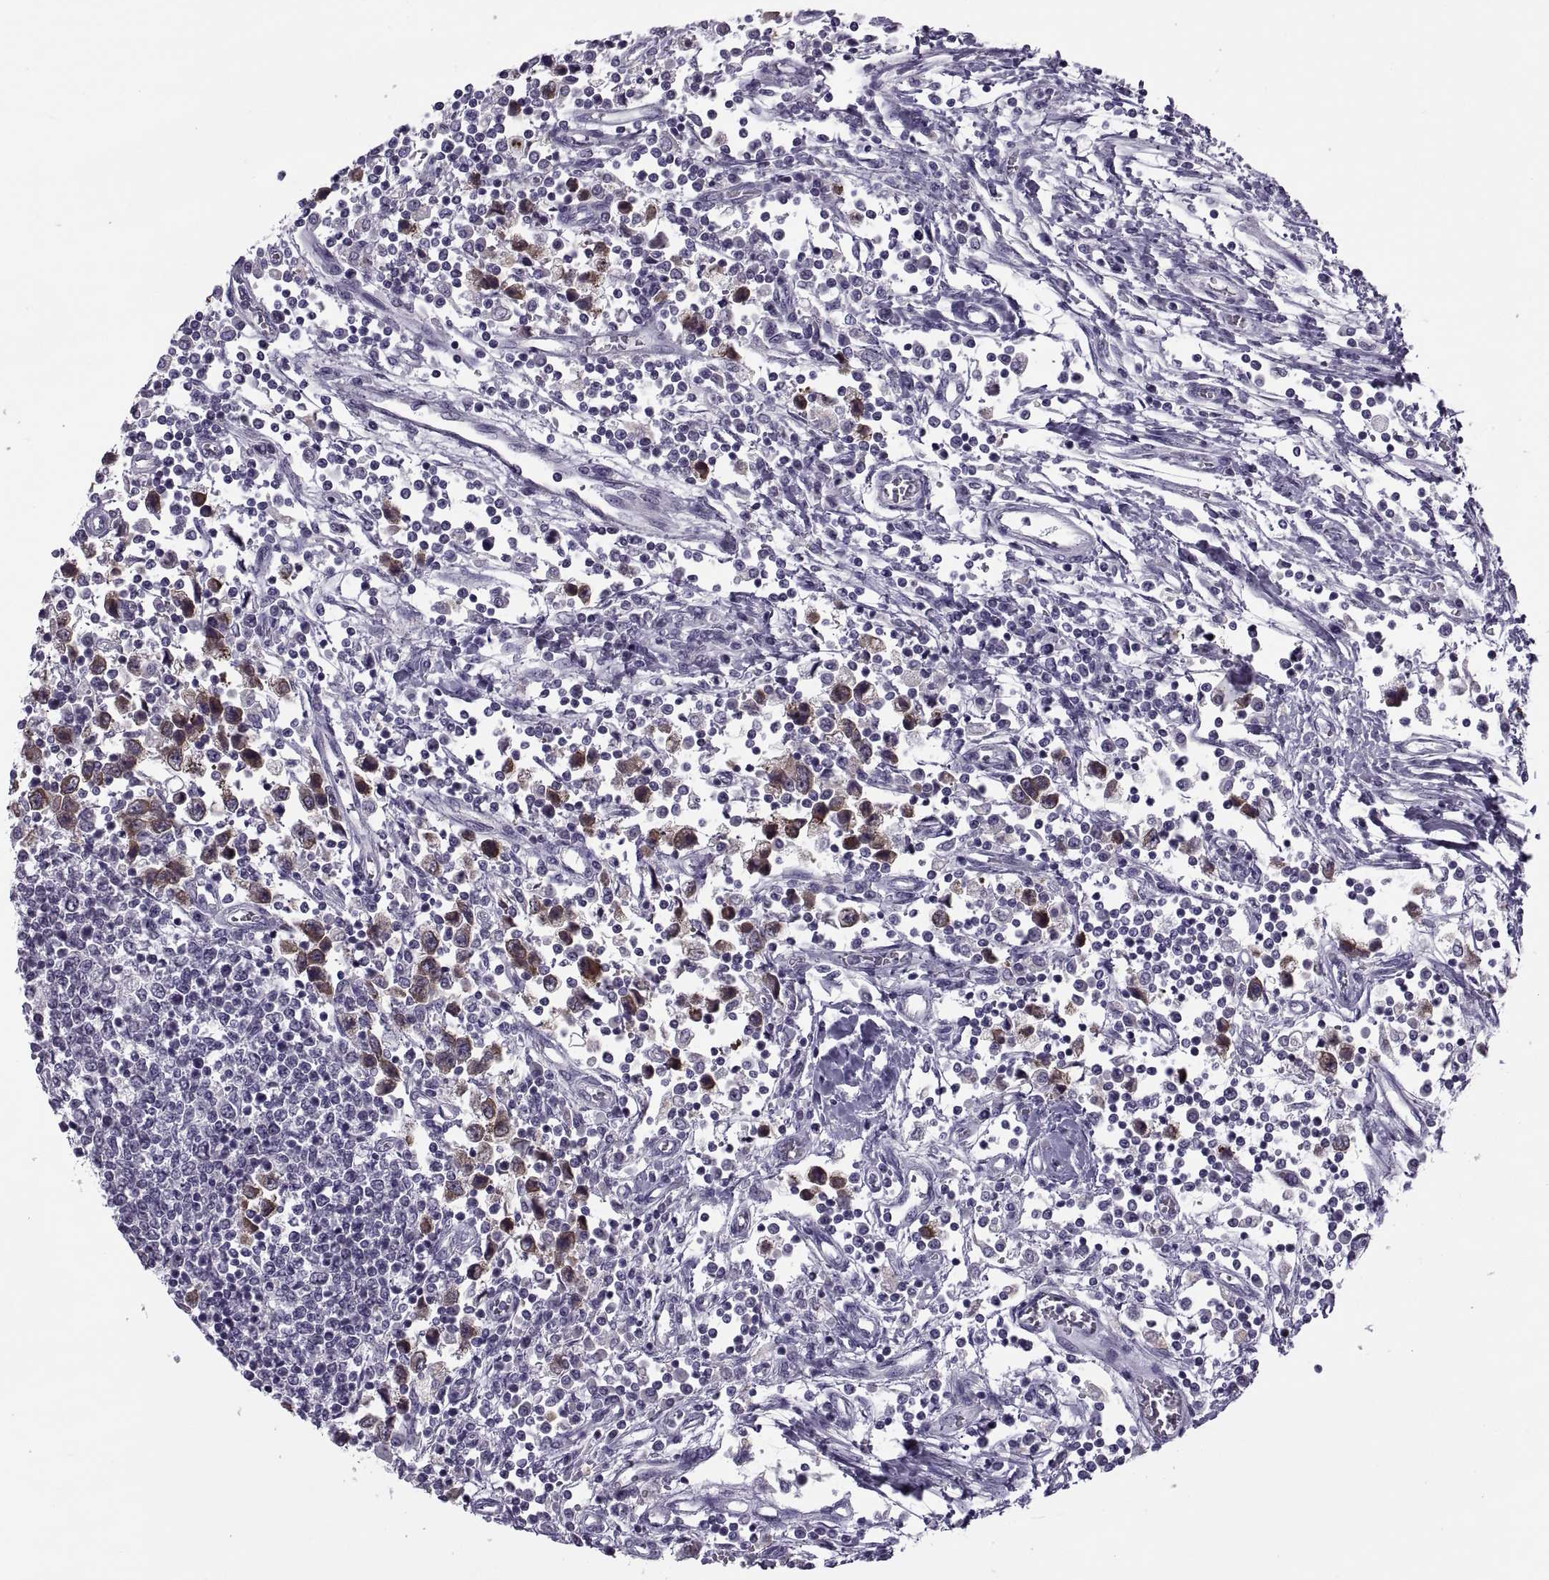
{"staining": {"intensity": "moderate", "quantity": ">75%", "location": "cytoplasmic/membranous"}, "tissue": "testis cancer", "cell_type": "Tumor cells", "image_type": "cancer", "snomed": [{"axis": "morphology", "description": "Seminoma, NOS"}, {"axis": "topography", "description": "Testis"}], "caption": "An image showing moderate cytoplasmic/membranous staining in approximately >75% of tumor cells in testis cancer (seminoma), as visualized by brown immunohistochemical staining.", "gene": "MAGEB1", "patient": {"sex": "male", "age": 34}}